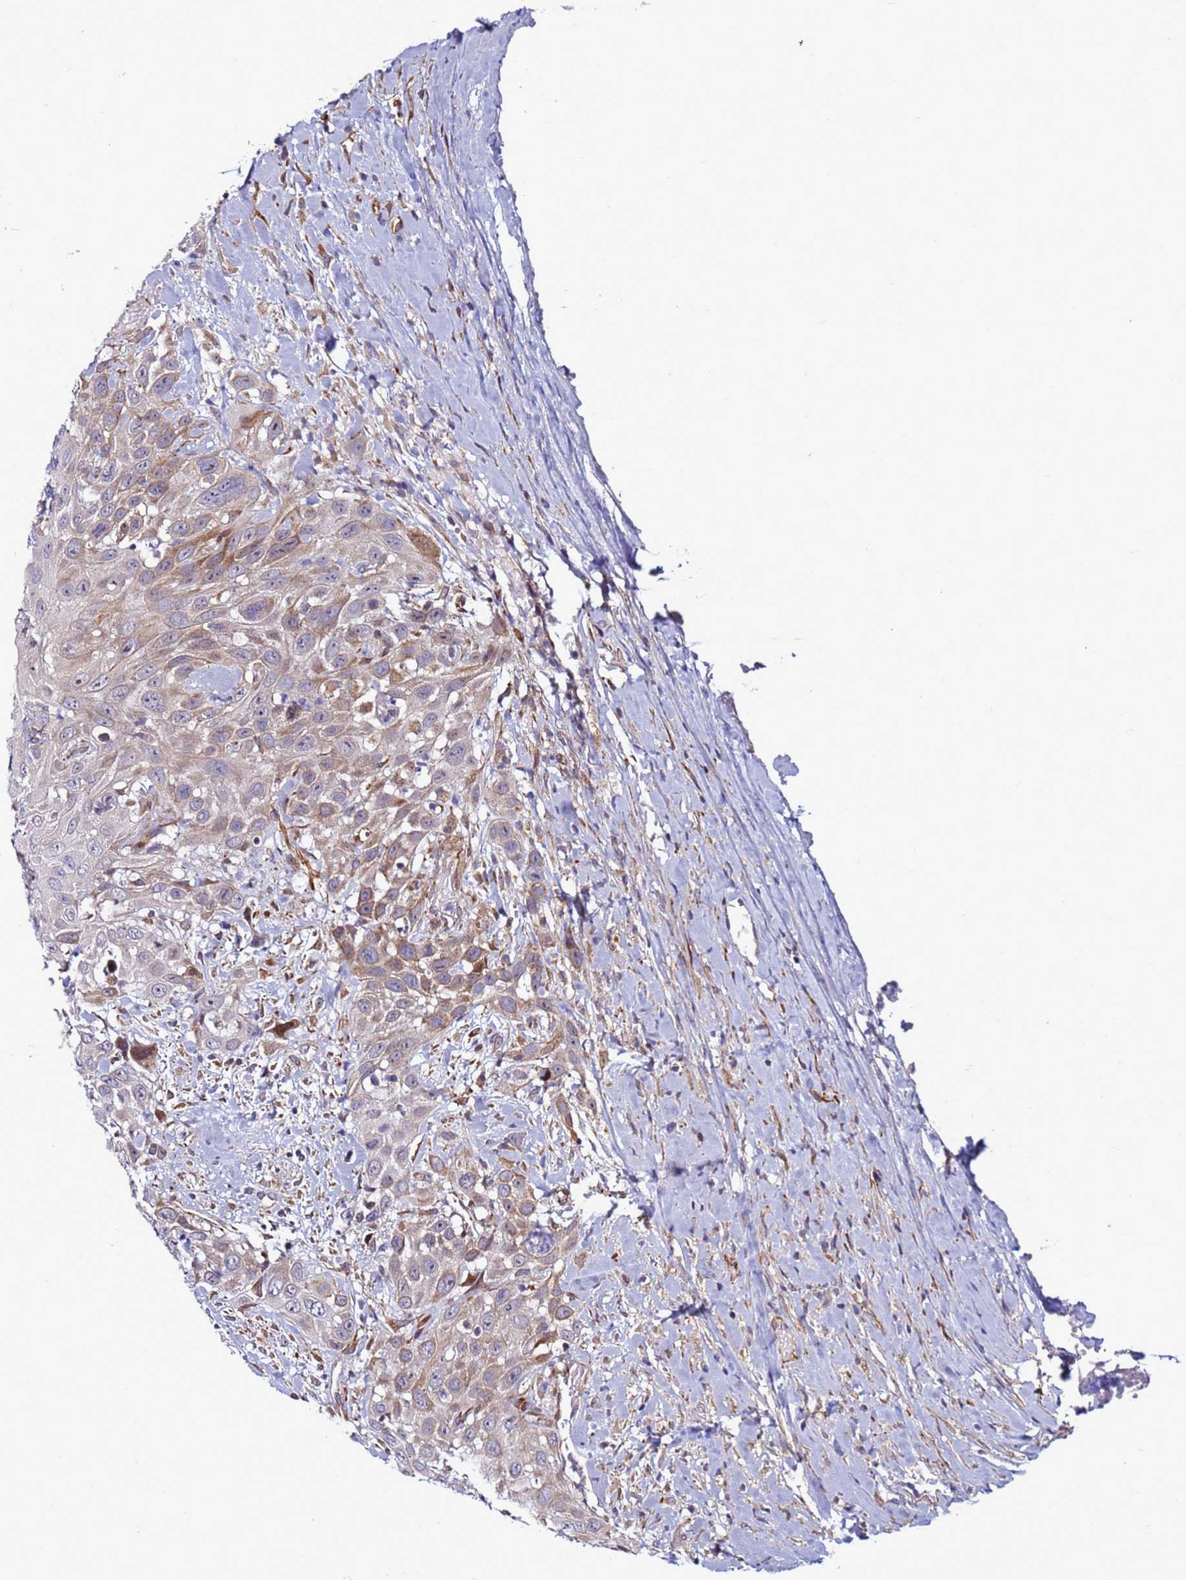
{"staining": {"intensity": "moderate", "quantity": "<25%", "location": "cytoplasmic/membranous"}, "tissue": "head and neck cancer", "cell_type": "Tumor cells", "image_type": "cancer", "snomed": [{"axis": "morphology", "description": "Squamous cell carcinoma, NOS"}, {"axis": "topography", "description": "Head-Neck"}], "caption": "IHC photomicrograph of human squamous cell carcinoma (head and neck) stained for a protein (brown), which shows low levels of moderate cytoplasmic/membranous positivity in approximately <25% of tumor cells.", "gene": "MCRIP1", "patient": {"sex": "male", "age": 81}}